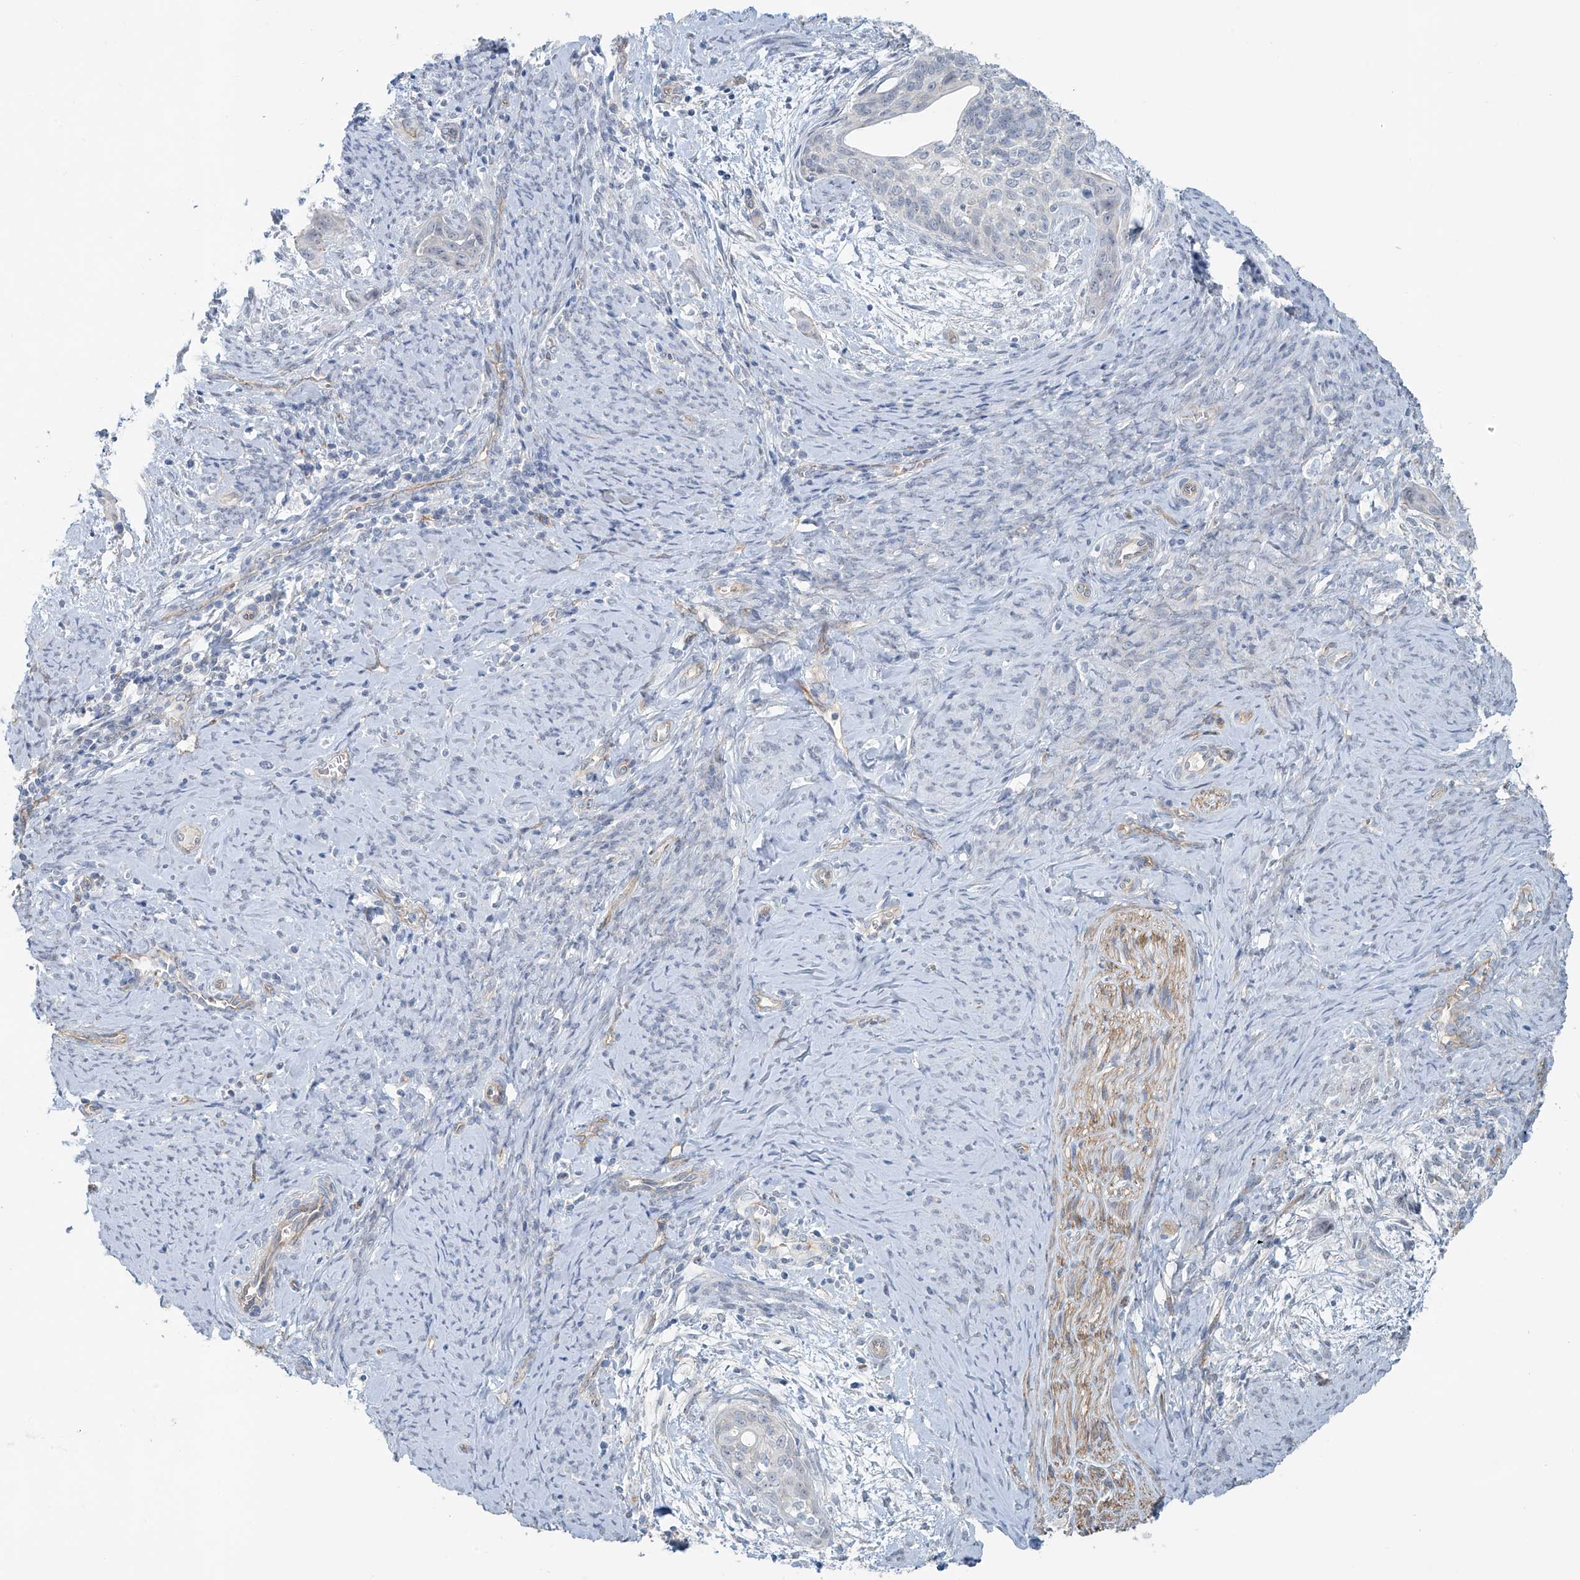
{"staining": {"intensity": "negative", "quantity": "none", "location": "none"}, "tissue": "cervical cancer", "cell_type": "Tumor cells", "image_type": "cancer", "snomed": [{"axis": "morphology", "description": "Squamous cell carcinoma, NOS"}, {"axis": "topography", "description": "Cervix"}], "caption": "An immunohistochemistry histopathology image of squamous cell carcinoma (cervical) is shown. There is no staining in tumor cells of squamous cell carcinoma (cervical).", "gene": "TUBE1", "patient": {"sex": "female", "age": 33}}